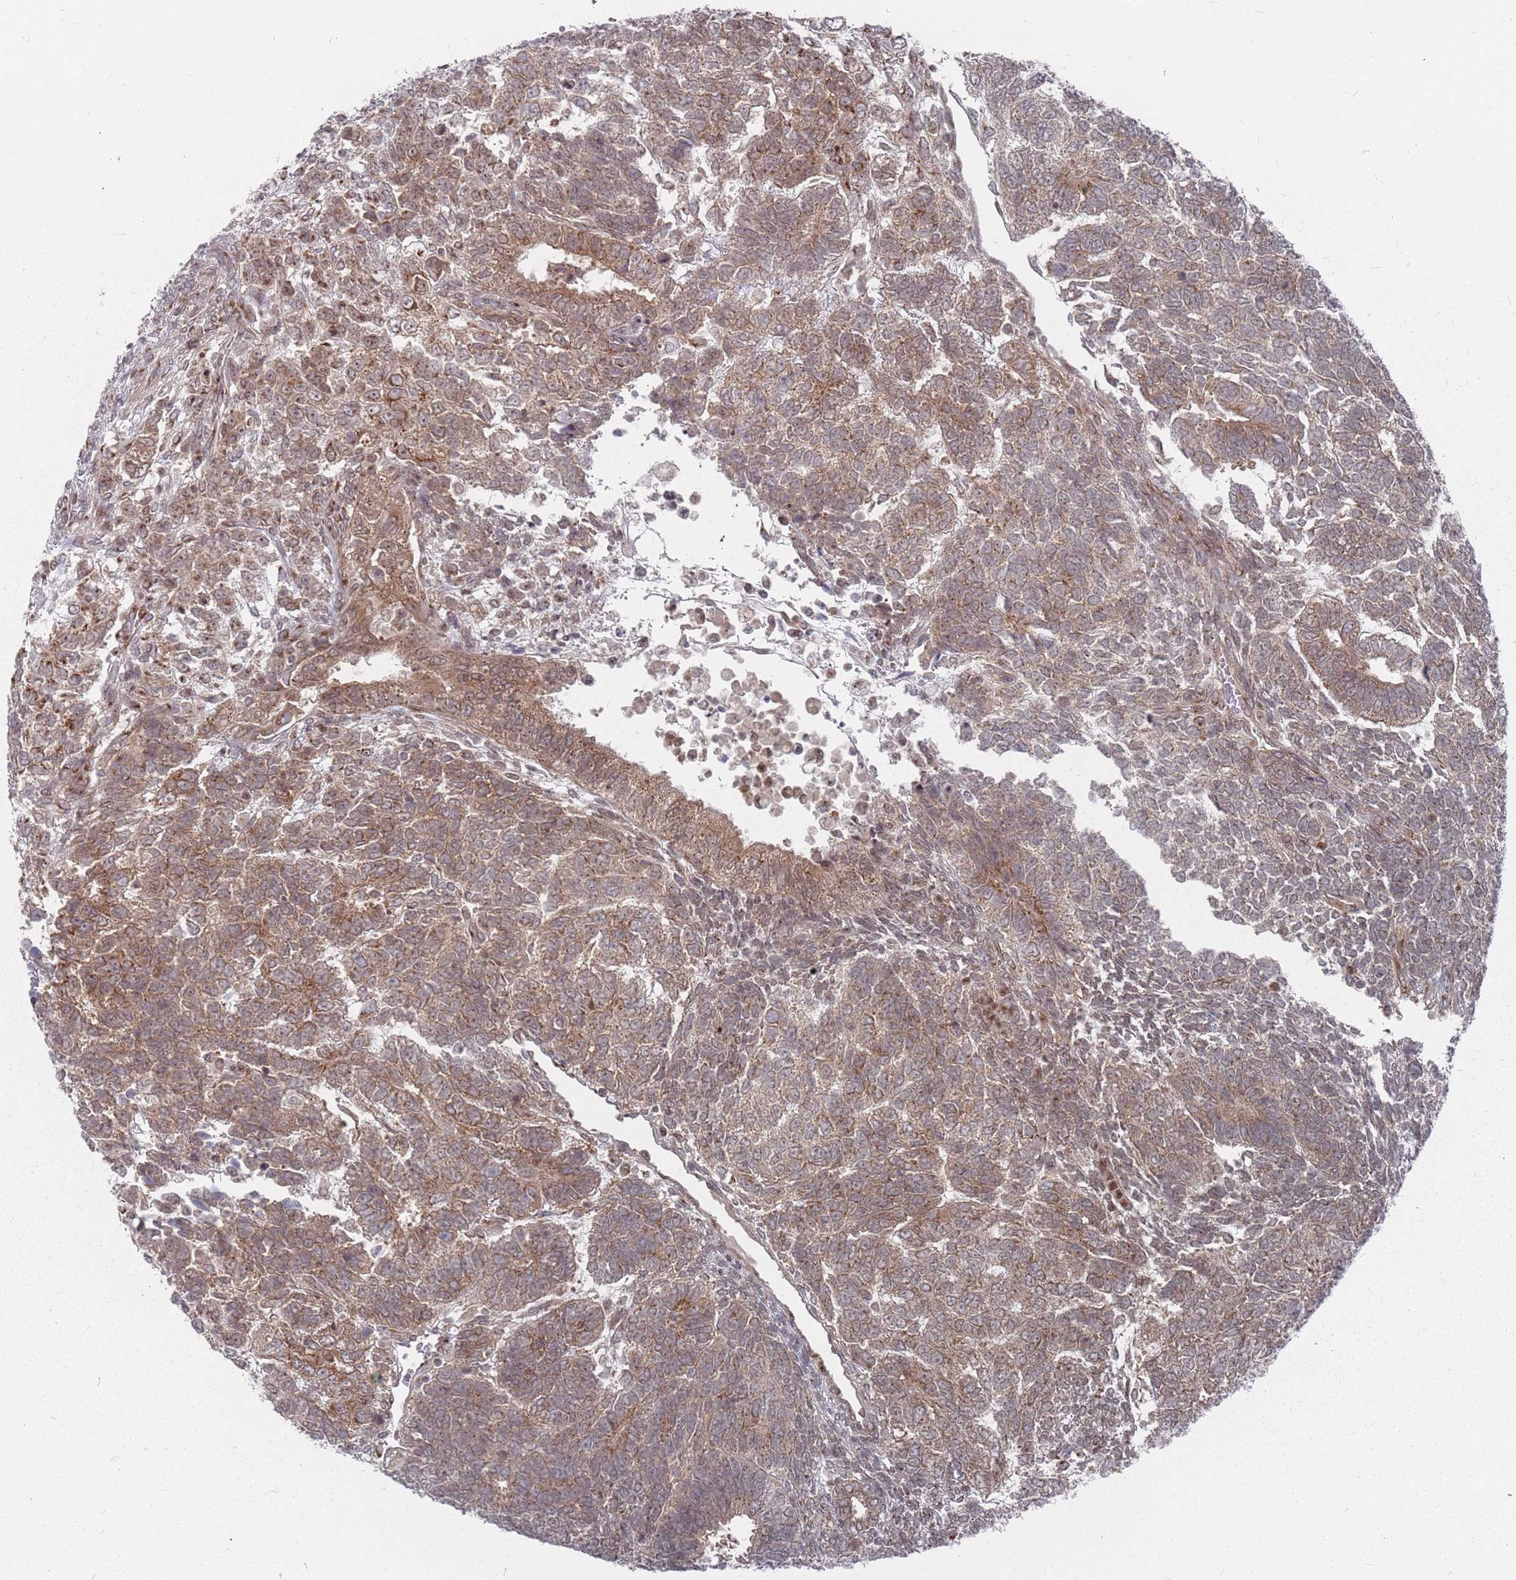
{"staining": {"intensity": "moderate", "quantity": ">75%", "location": "cytoplasmic/membranous"}, "tissue": "testis cancer", "cell_type": "Tumor cells", "image_type": "cancer", "snomed": [{"axis": "morphology", "description": "Carcinoma, Embryonal, NOS"}, {"axis": "topography", "description": "Testis"}], "caption": "Moderate cytoplasmic/membranous expression is identified in approximately >75% of tumor cells in testis cancer. The protein of interest is shown in brown color, while the nuclei are stained blue.", "gene": "FMO4", "patient": {"sex": "male", "age": 23}}